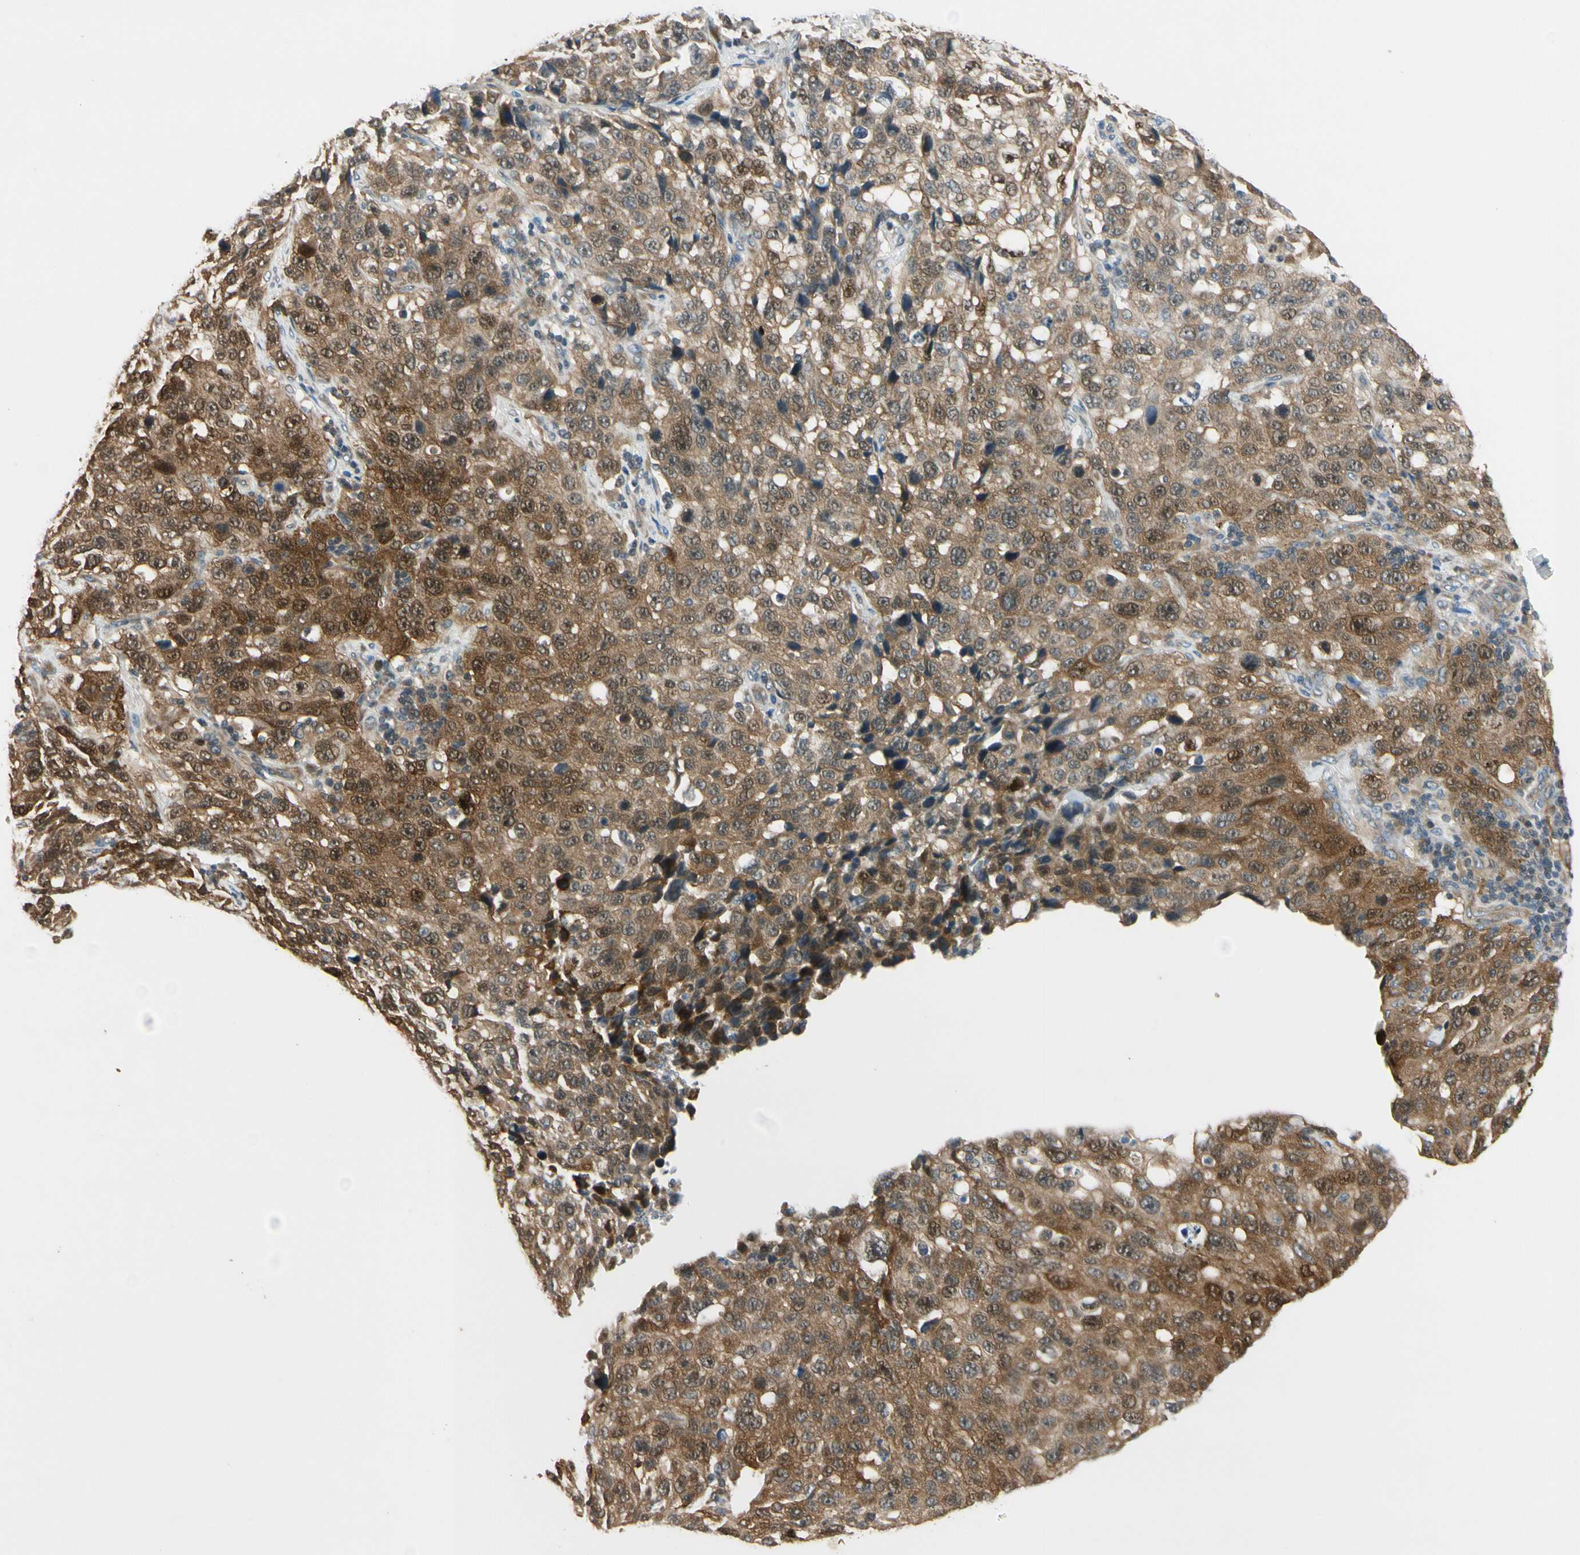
{"staining": {"intensity": "strong", "quantity": ">75%", "location": "cytoplasmic/membranous"}, "tissue": "stomach cancer", "cell_type": "Tumor cells", "image_type": "cancer", "snomed": [{"axis": "morphology", "description": "Normal tissue, NOS"}, {"axis": "morphology", "description": "Adenocarcinoma, NOS"}, {"axis": "topography", "description": "Stomach"}], "caption": "This is a histology image of immunohistochemistry staining of stomach adenocarcinoma, which shows strong expression in the cytoplasmic/membranous of tumor cells.", "gene": "RPS6KB2", "patient": {"sex": "male", "age": 48}}